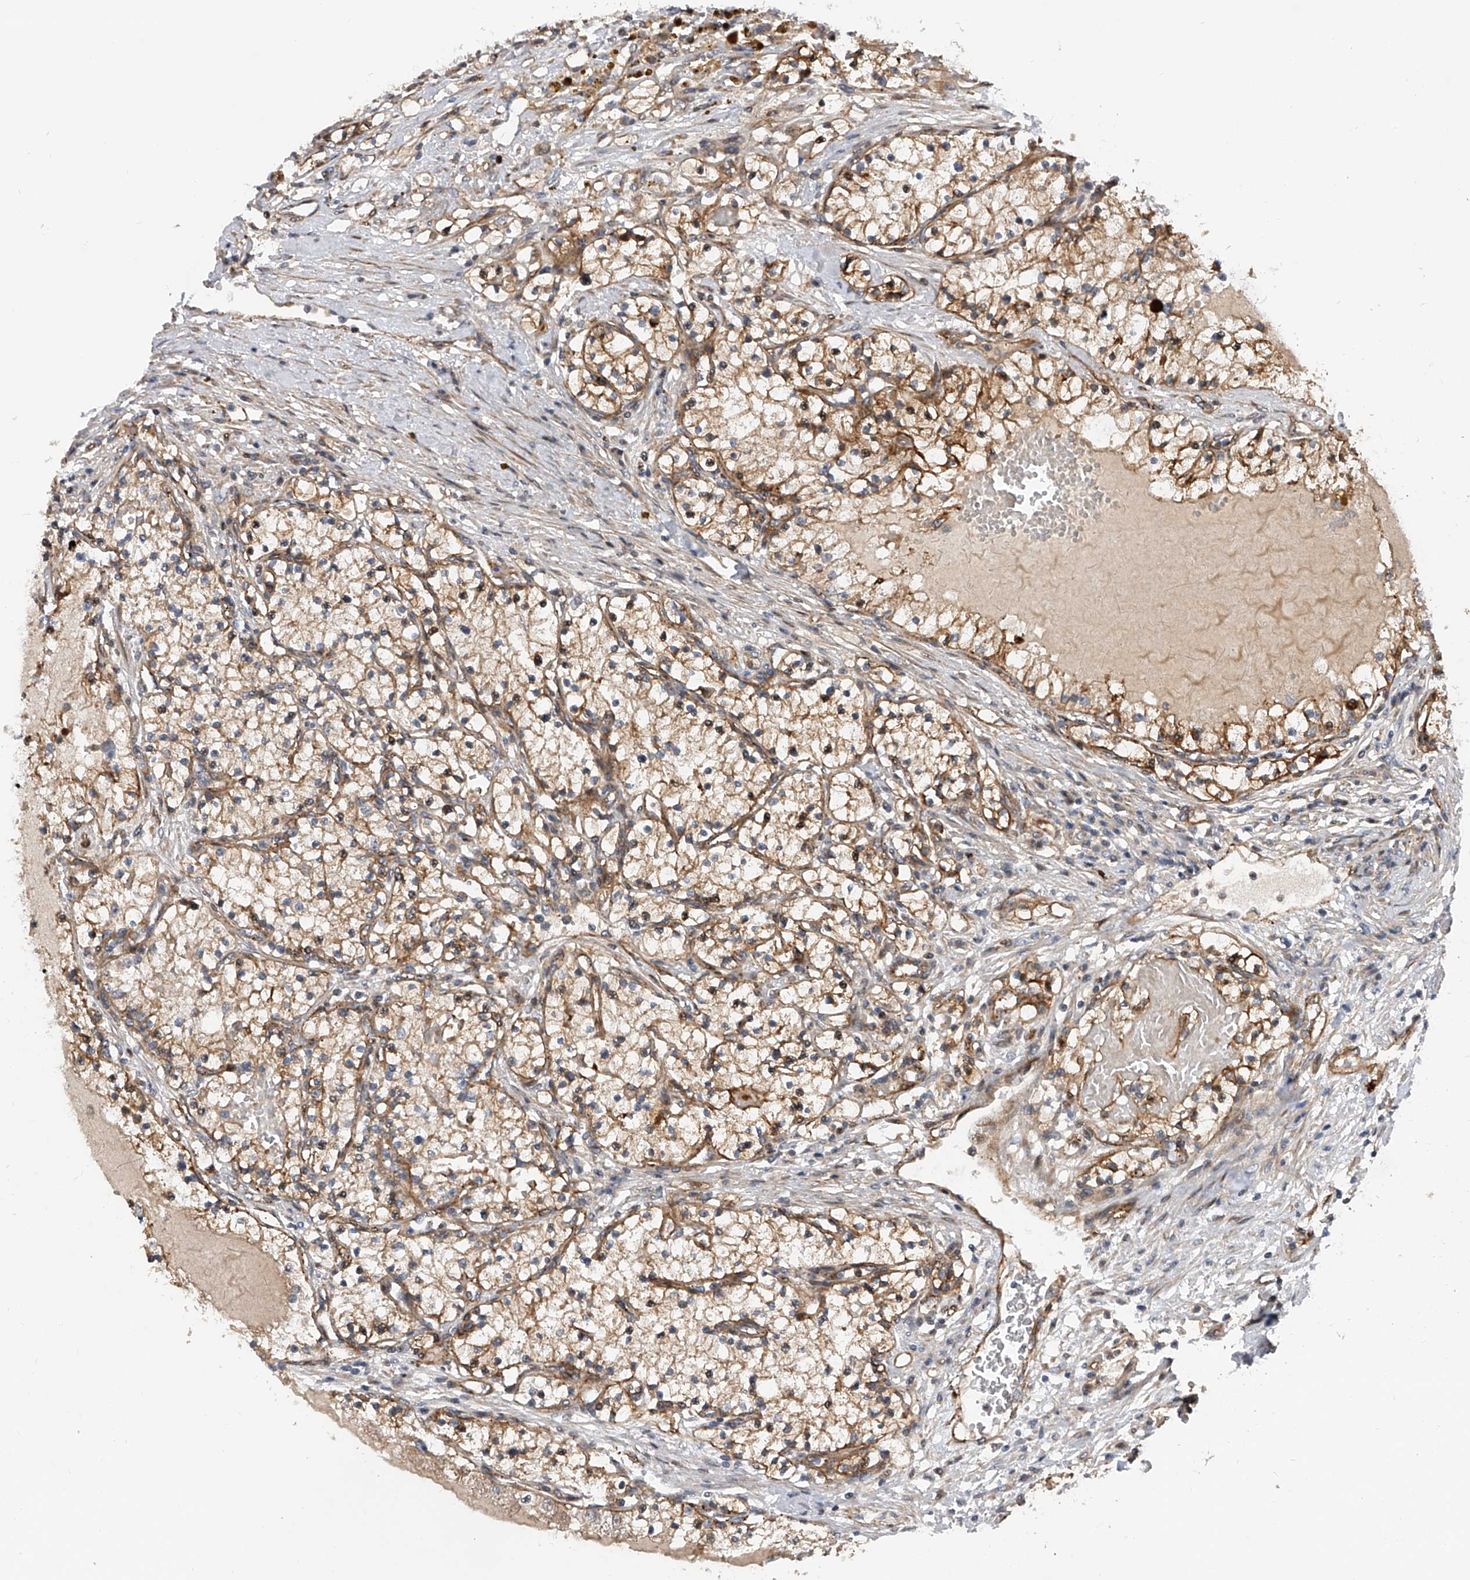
{"staining": {"intensity": "moderate", "quantity": ">75%", "location": "cytoplasmic/membranous"}, "tissue": "renal cancer", "cell_type": "Tumor cells", "image_type": "cancer", "snomed": [{"axis": "morphology", "description": "Normal tissue, NOS"}, {"axis": "morphology", "description": "Adenocarcinoma, NOS"}, {"axis": "topography", "description": "Kidney"}], "caption": "Renal adenocarcinoma tissue demonstrates moderate cytoplasmic/membranous positivity in approximately >75% of tumor cells", "gene": "PDSS2", "patient": {"sex": "male", "age": 68}}